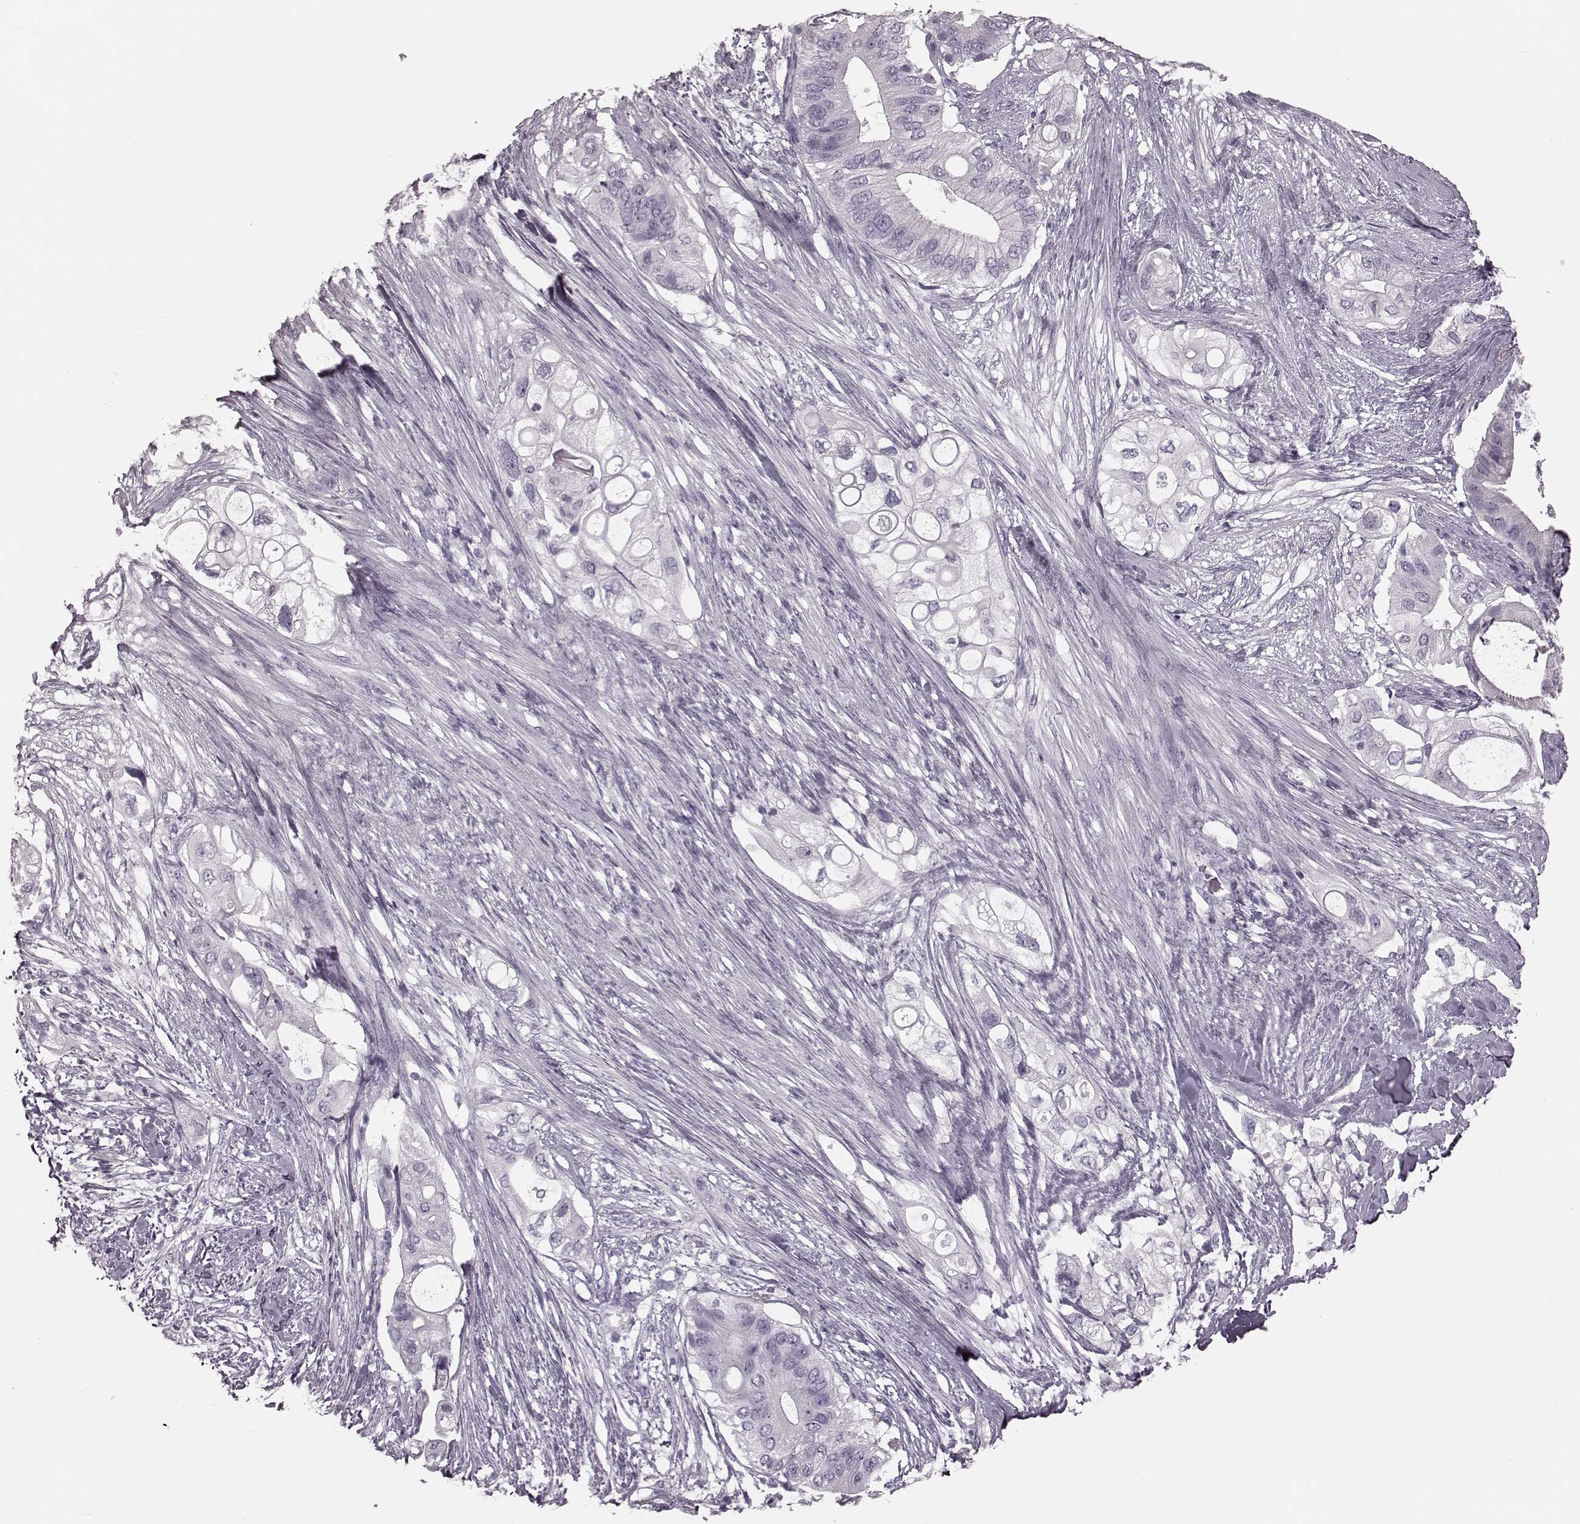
{"staining": {"intensity": "negative", "quantity": "none", "location": "none"}, "tissue": "pancreatic cancer", "cell_type": "Tumor cells", "image_type": "cancer", "snomed": [{"axis": "morphology", "description": "Adenocarcinoma, NOS"}, {"axis": "topography", "description": "Pancreas"}], "caption": "High magnification brightfield microscopy of pancreatic cancer stained with DAB (brown) and counterstained with hematoxylin (blue): tumor cells show no significant staining.", "gene": "TRPM1", "patient": {"sex": "female", "age": 72}}